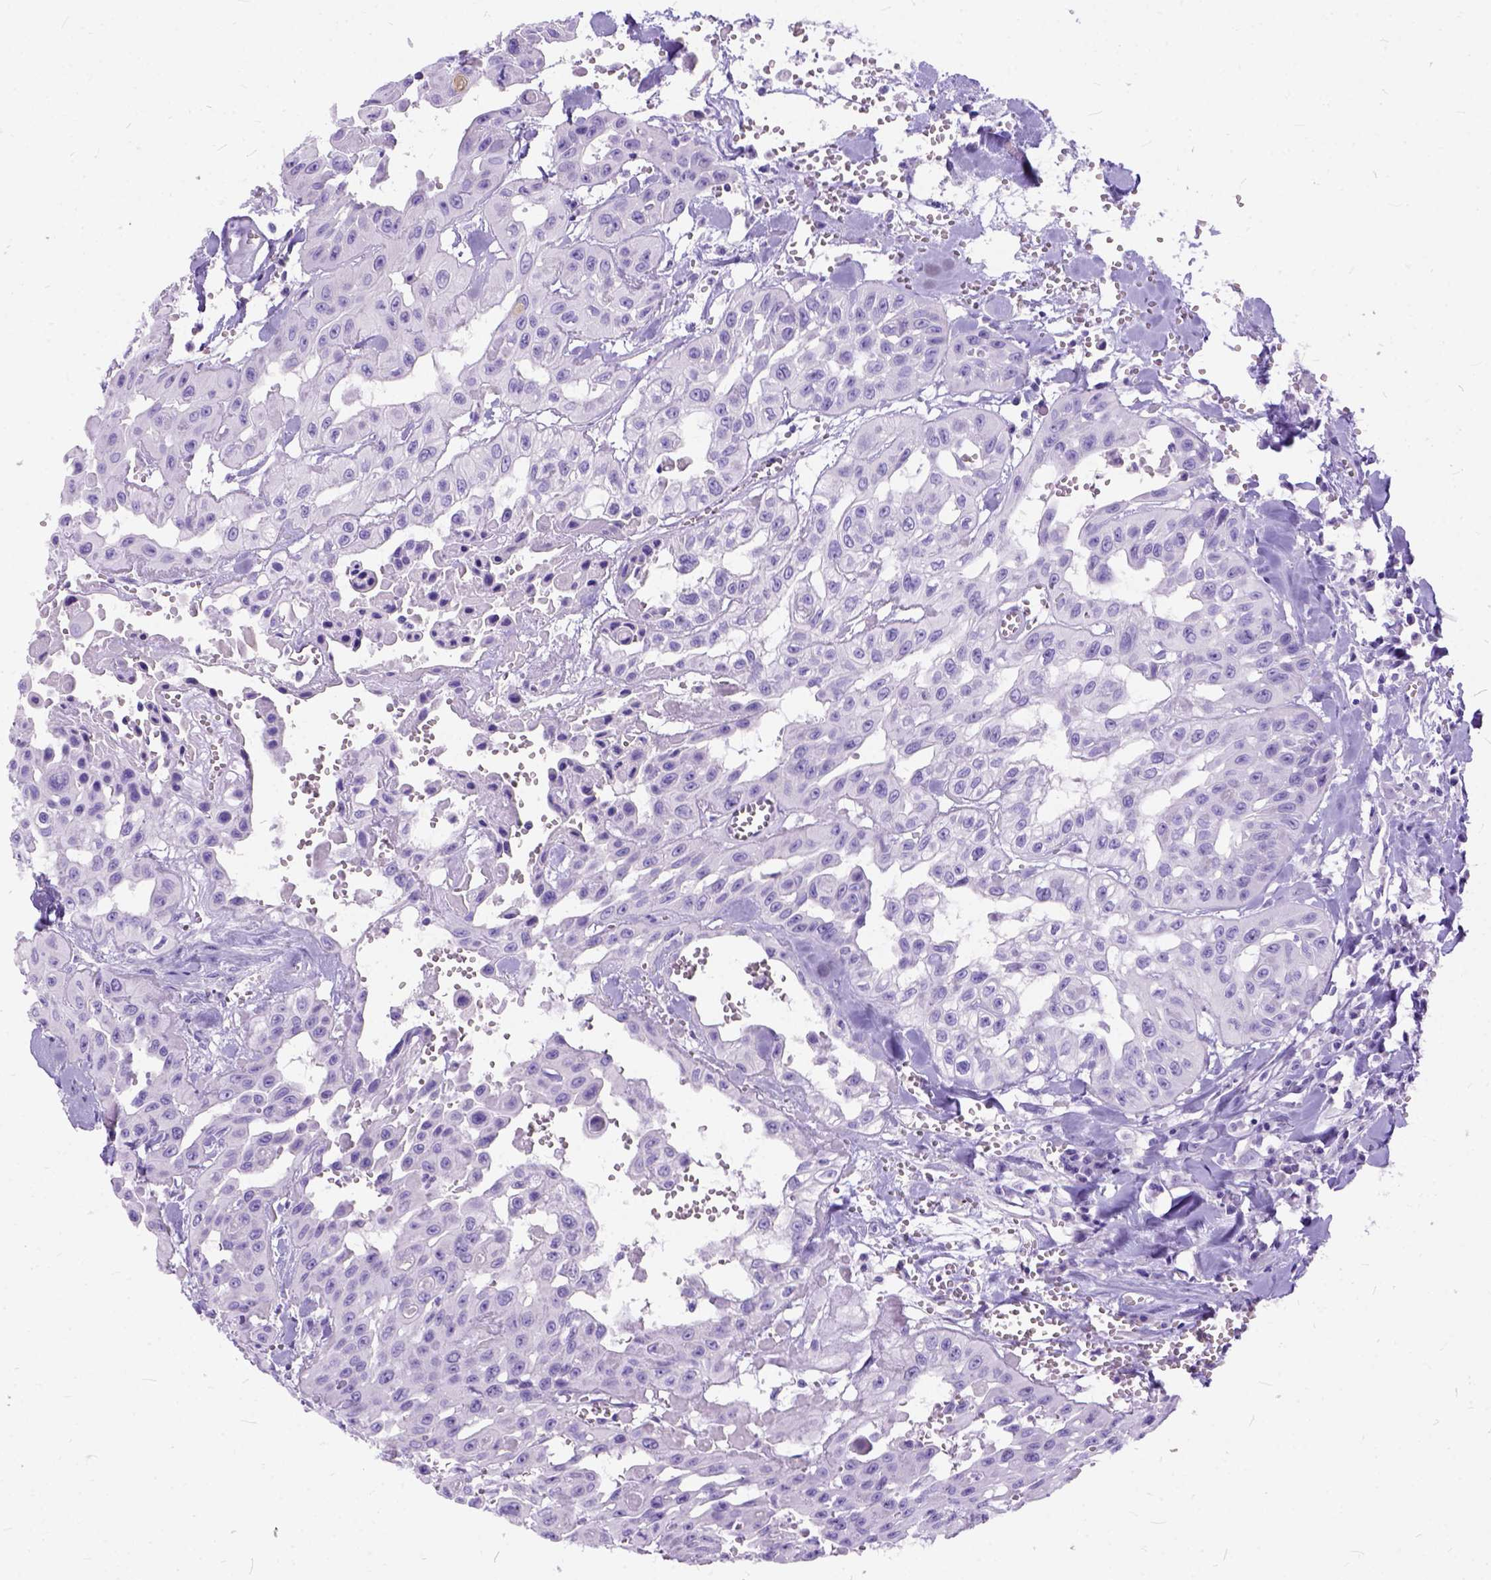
{"staining": {"intensity": "negative", "quantity": "none", "location": "none"}, "tissue": "head and neck cancer", "cell_type": "Tumor cells", "image_type": "cancer", "snomed": [{"axis": "morphology", "description": "Adenocarcinoma, NOS"}, {"axis": "topography", "description": "Head-Neck"}], "caption": "The IHC photomicrograph has no significant staining in tumor cells of head and neck cancer (adenocarcinoma) tissue.", "gene": "C1QTNF3", "patient": {"sex": "male", "age": 73}}